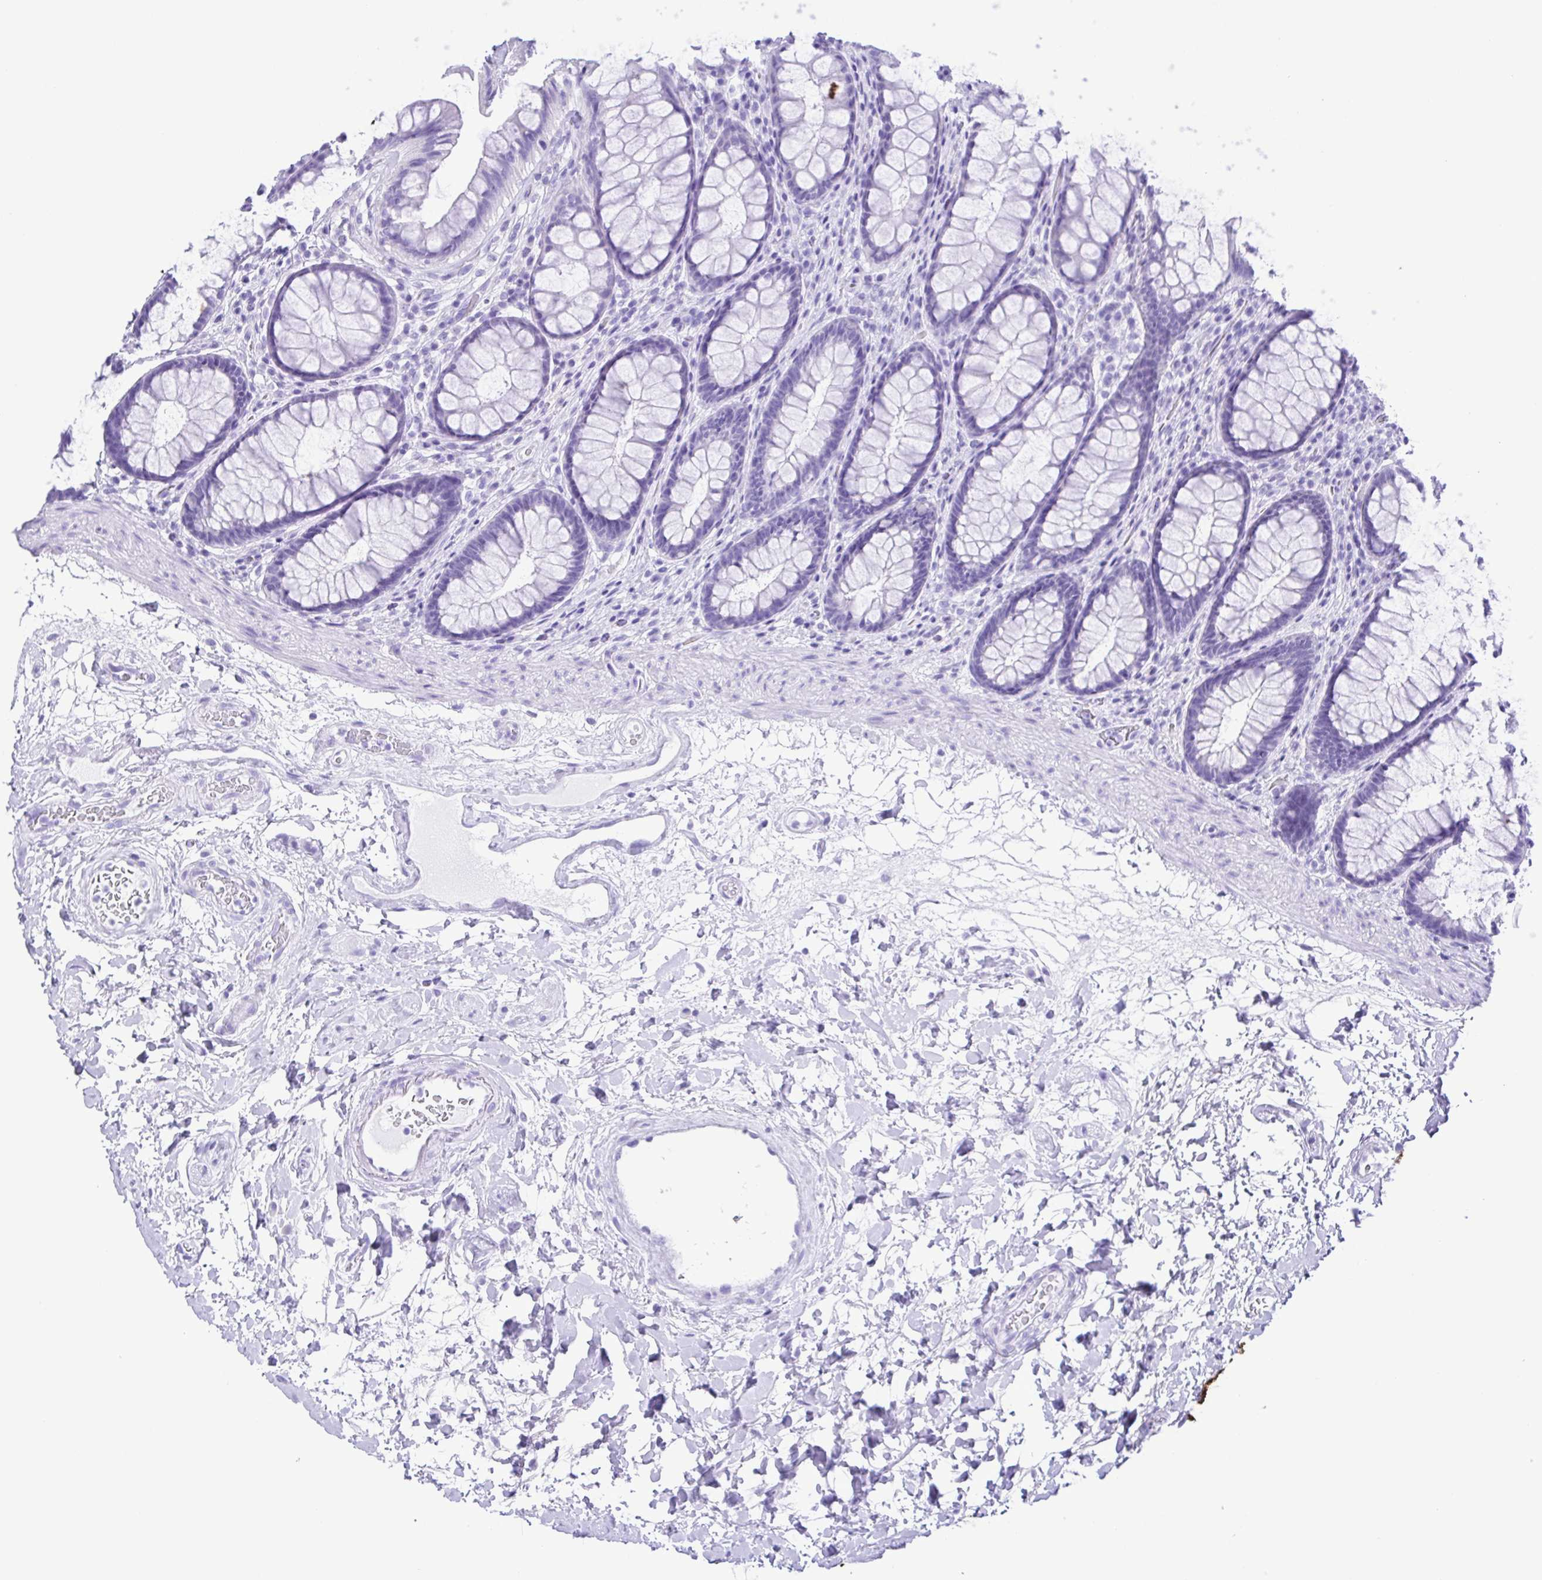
{"staining": {"intensity": "negative", "quantity": "none", "location": "none"}, "tissue": "rectum", "cell_type": "Glandular cells", "image_type": "normal", "snomed": [{"axis": "morphology", "description": "Normal tissue, NOS"}, {"axis": "topography", "description": "Rectum"}], "caption": "A high-resolution image shows immunohistochemistry staining of normal rectum, which shows no significant staining in glandular cells.", "gene": "ERP27", "patient": {"sex": "male", "age": 72}}